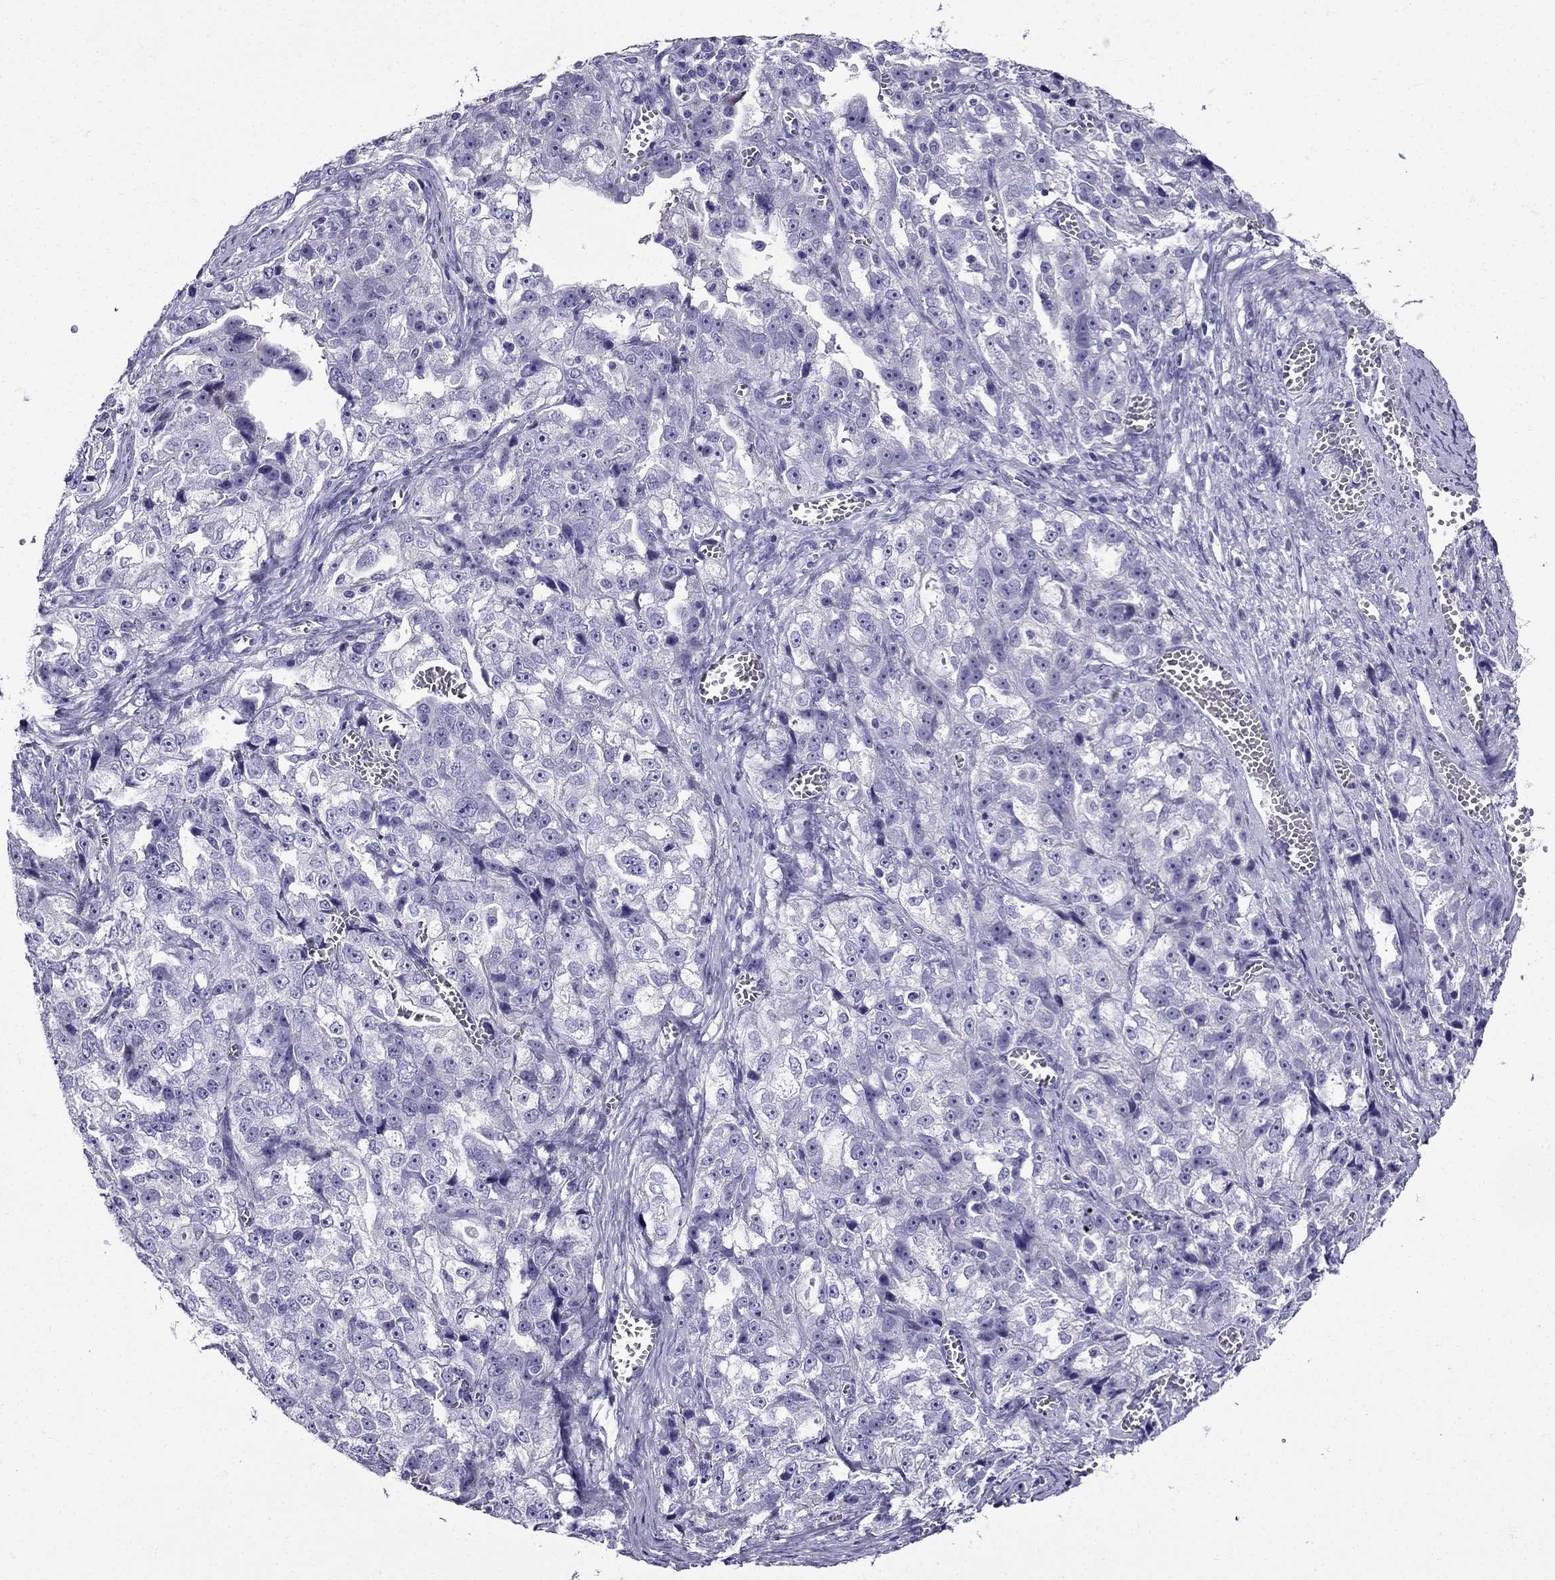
{"staining": {"intensity": "negative", "quantity": "none", "location": "none"}, "tissue": "ovarian cancer", "cell_type": "Tumor cells", "image_type": "cancer", "snomed": [{"axis": "morphology", "description": "Cystadenocarcinoma, serous, NOS"}, {"axis": "topography", "description": "Ovary"}], "caption": "Immunohistochemistry photomicrograph of neoplastic tissue: ovarian cancer stained with DAB (3,3'-diaminobenzidine) exhibits no significant protein staining in tumor cells. The staining is performed using DAB (3,3'-diaminobenzidine) brown chromogen with nuclei counter-stained in using hematoxylin.", "gene": "ERC2", "patient": {"sex": "female", "age": 51}}